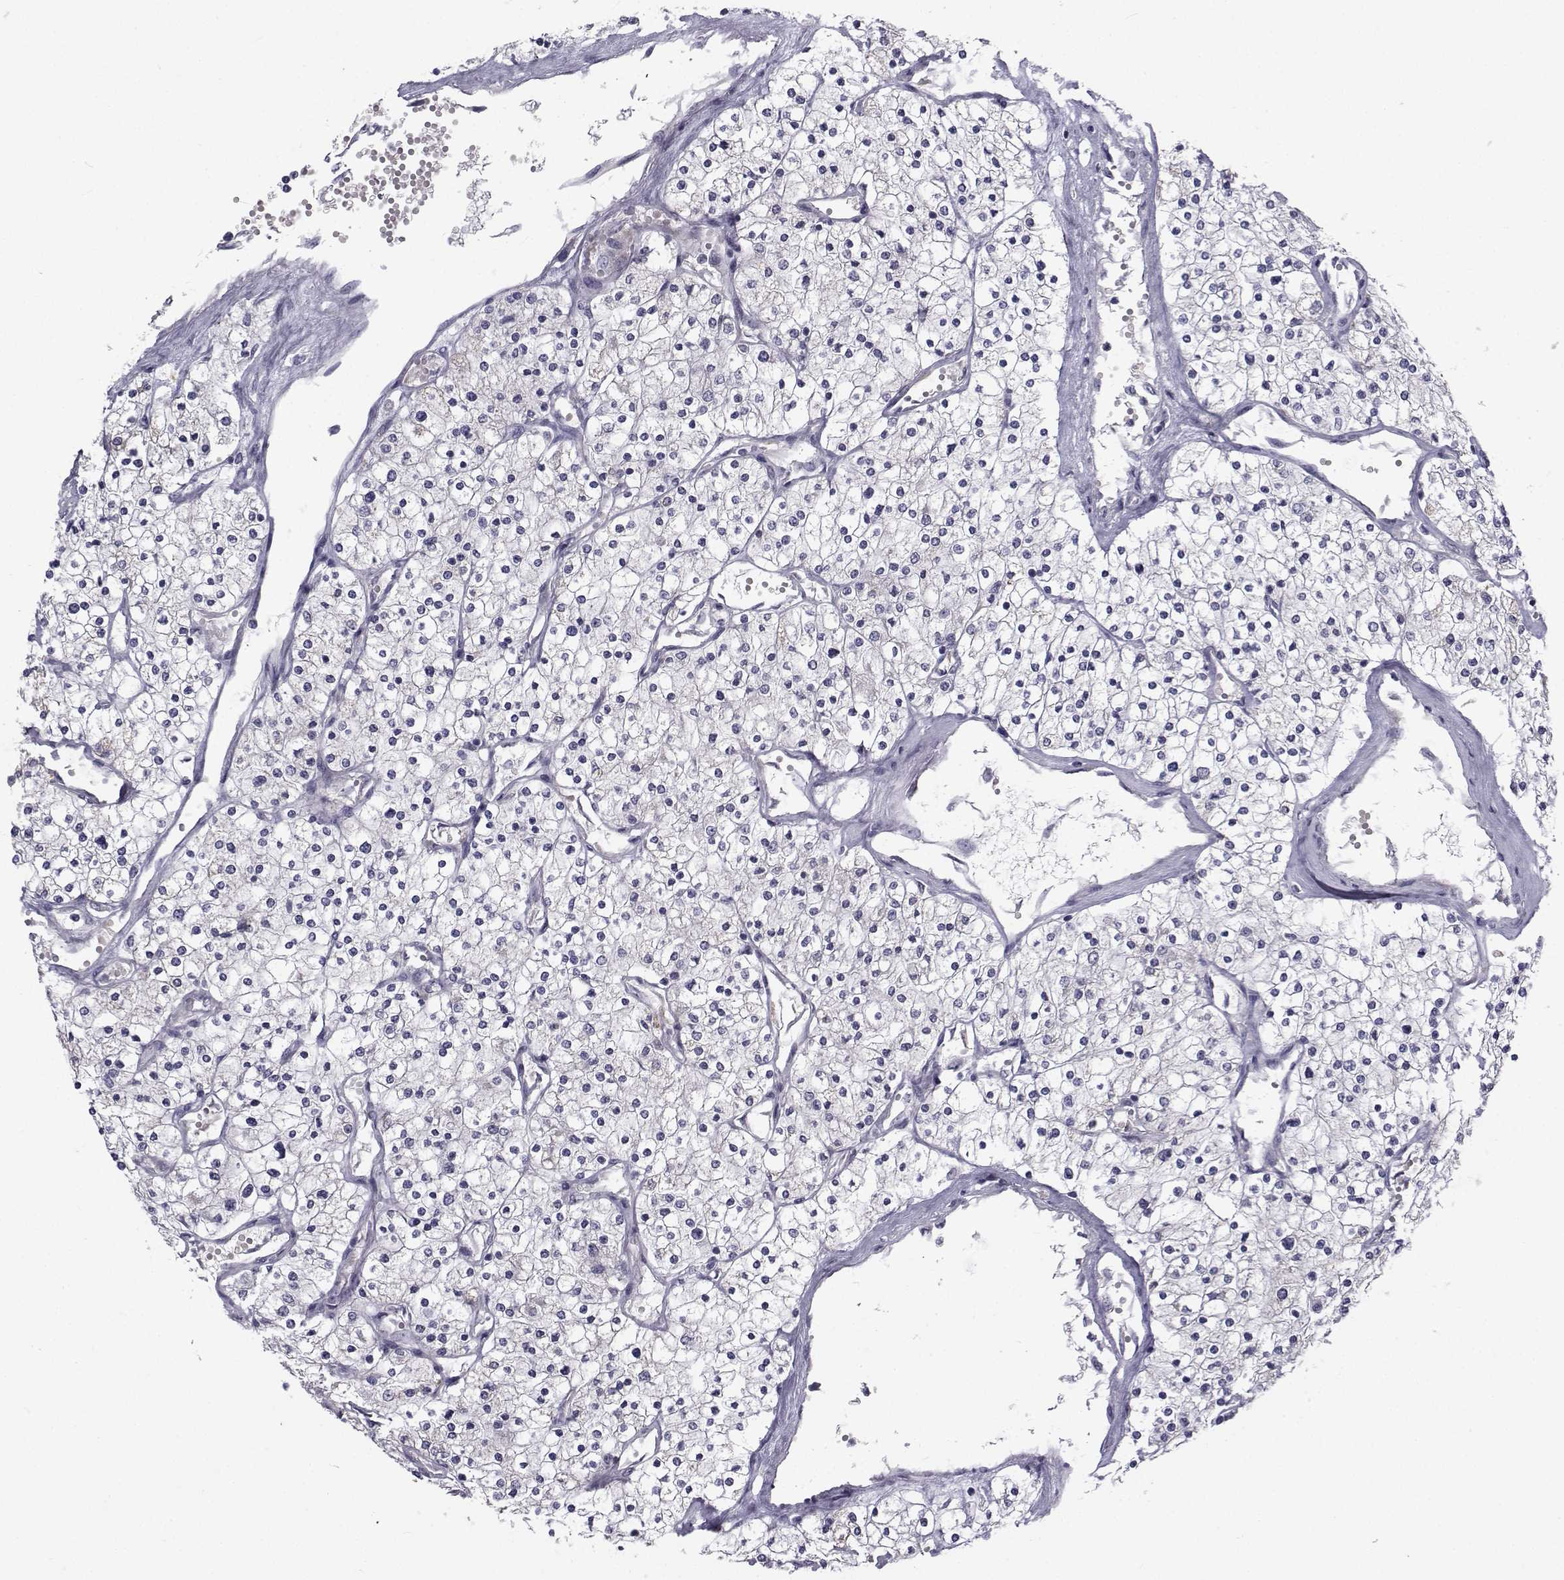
{"staining": {"intensity": "negative", "quantity": "none", "location": "none"}, "tissue": "renal cancer", "cell_type": "Tumor cells", "image_type": "cancer", "snomed": [{"axis": "morphology", "description": "Adenocarcinoma, NOS"}, {"axis": "topography", "description": "Kidney"}], "caption": "An image of human adenocarcinoma (renal) is negative for staining in tumor cells. Brightfield microscopy of IHC stained with DAB (brown) and hematoxylin (blue), captured at high magnification.", "gene": "ANGPT1", "patient": {"sex": "male", "age": 80}}